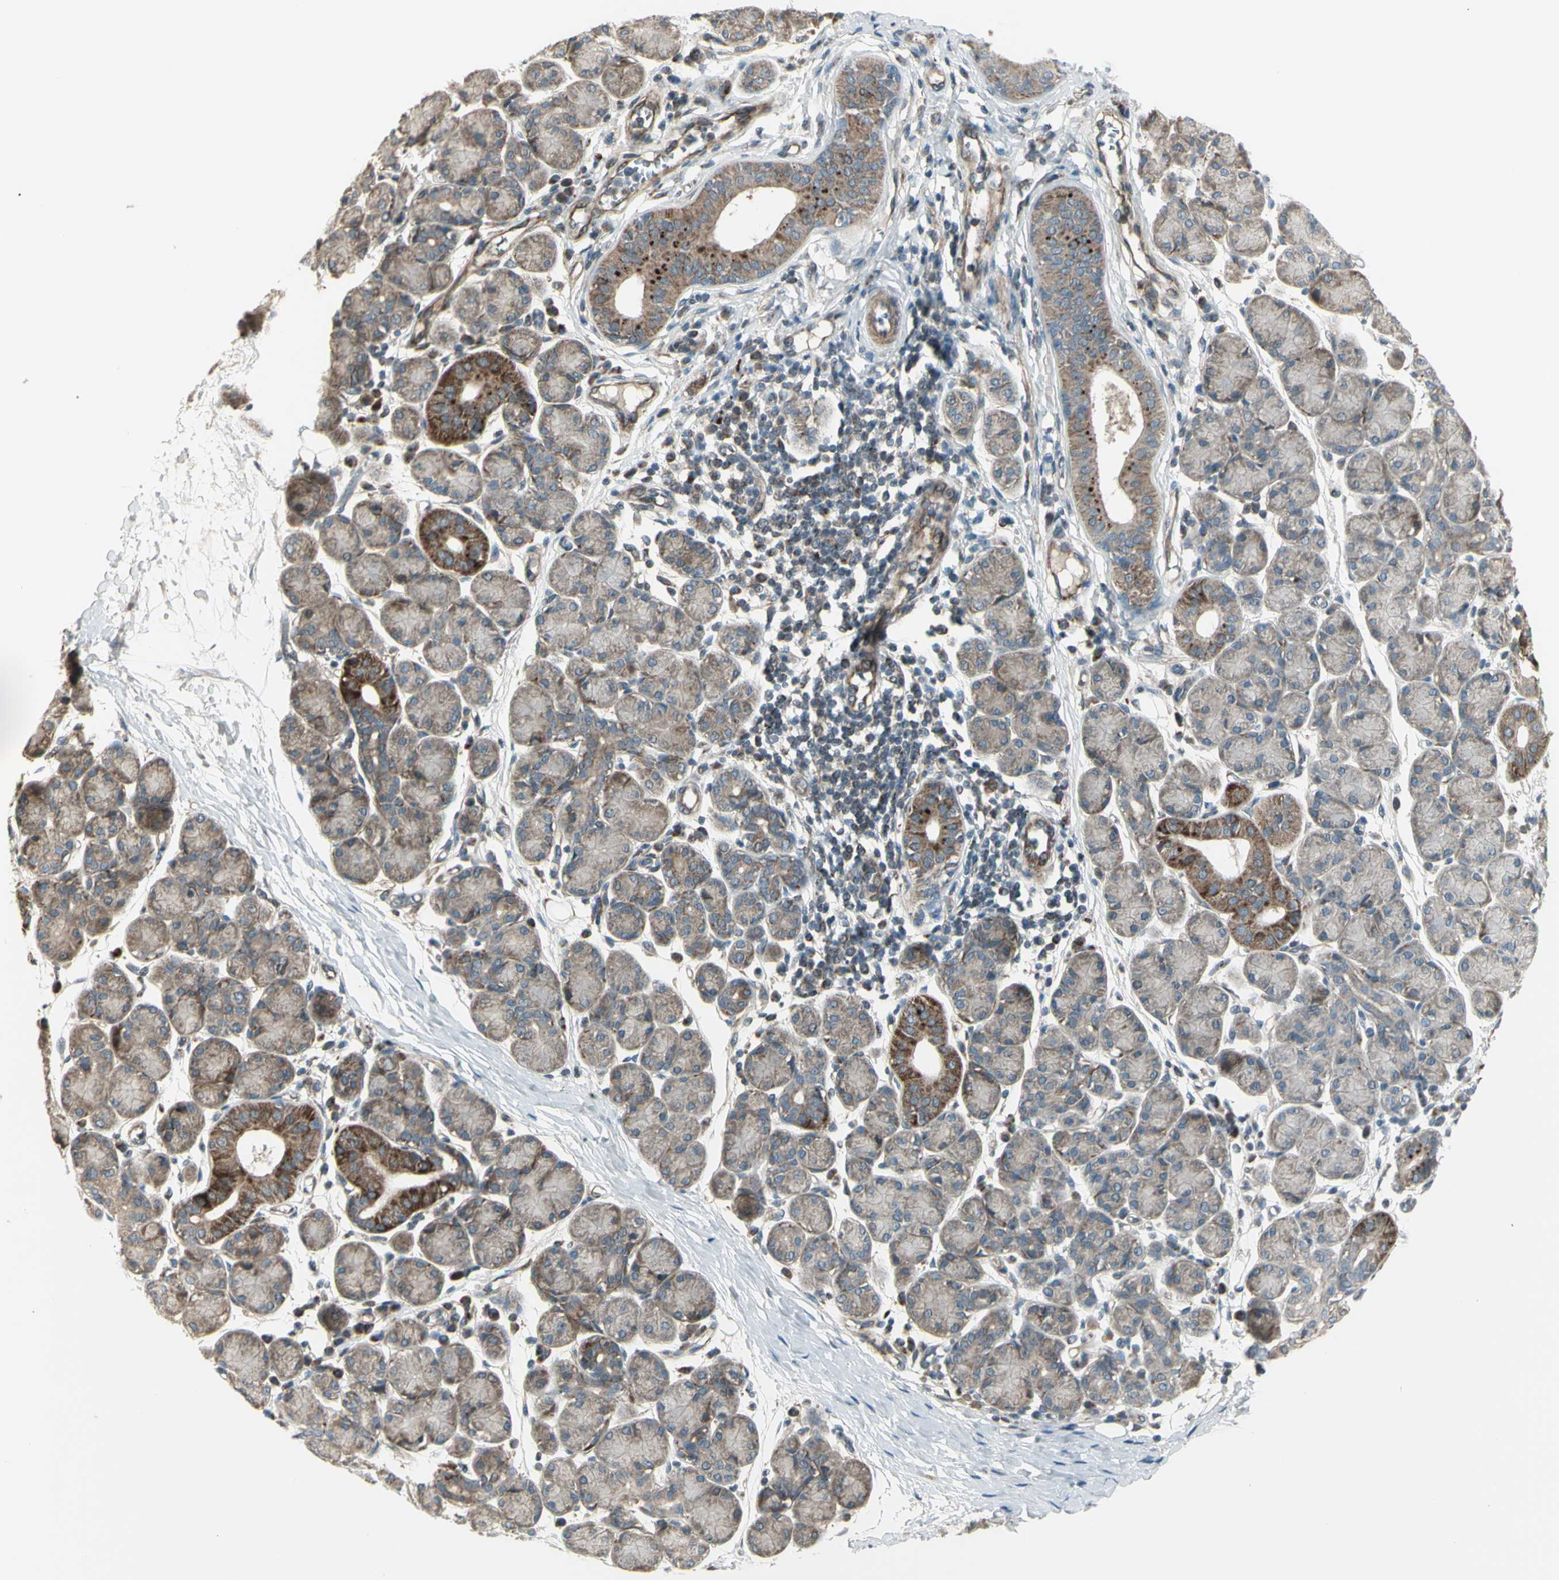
{"staining": {"intensity": "strong", "quantity": "25%-75%", "location": "cytoplasmic/membranous"}, "tissue": "salivary gland", "cell_type": "Glandular cells", "image_type": "normal", "snomed": [{"axis": "morphology", "description": "Normal tissue, NOS"}, {"axis": "morphology", "description": "Inflammation, NOS"}, {"axis": "topography", "description": "Lymph node"}, {"axis": "topography", "description": "Salivary gland"}], "caption": "Strong cytoplasmic/membranous positivity is present in approximately 25%-75% of glandular cells in normal salivary gland.", "gene": "OSTM1", "patient": {"sex": "male", "age": 3}}